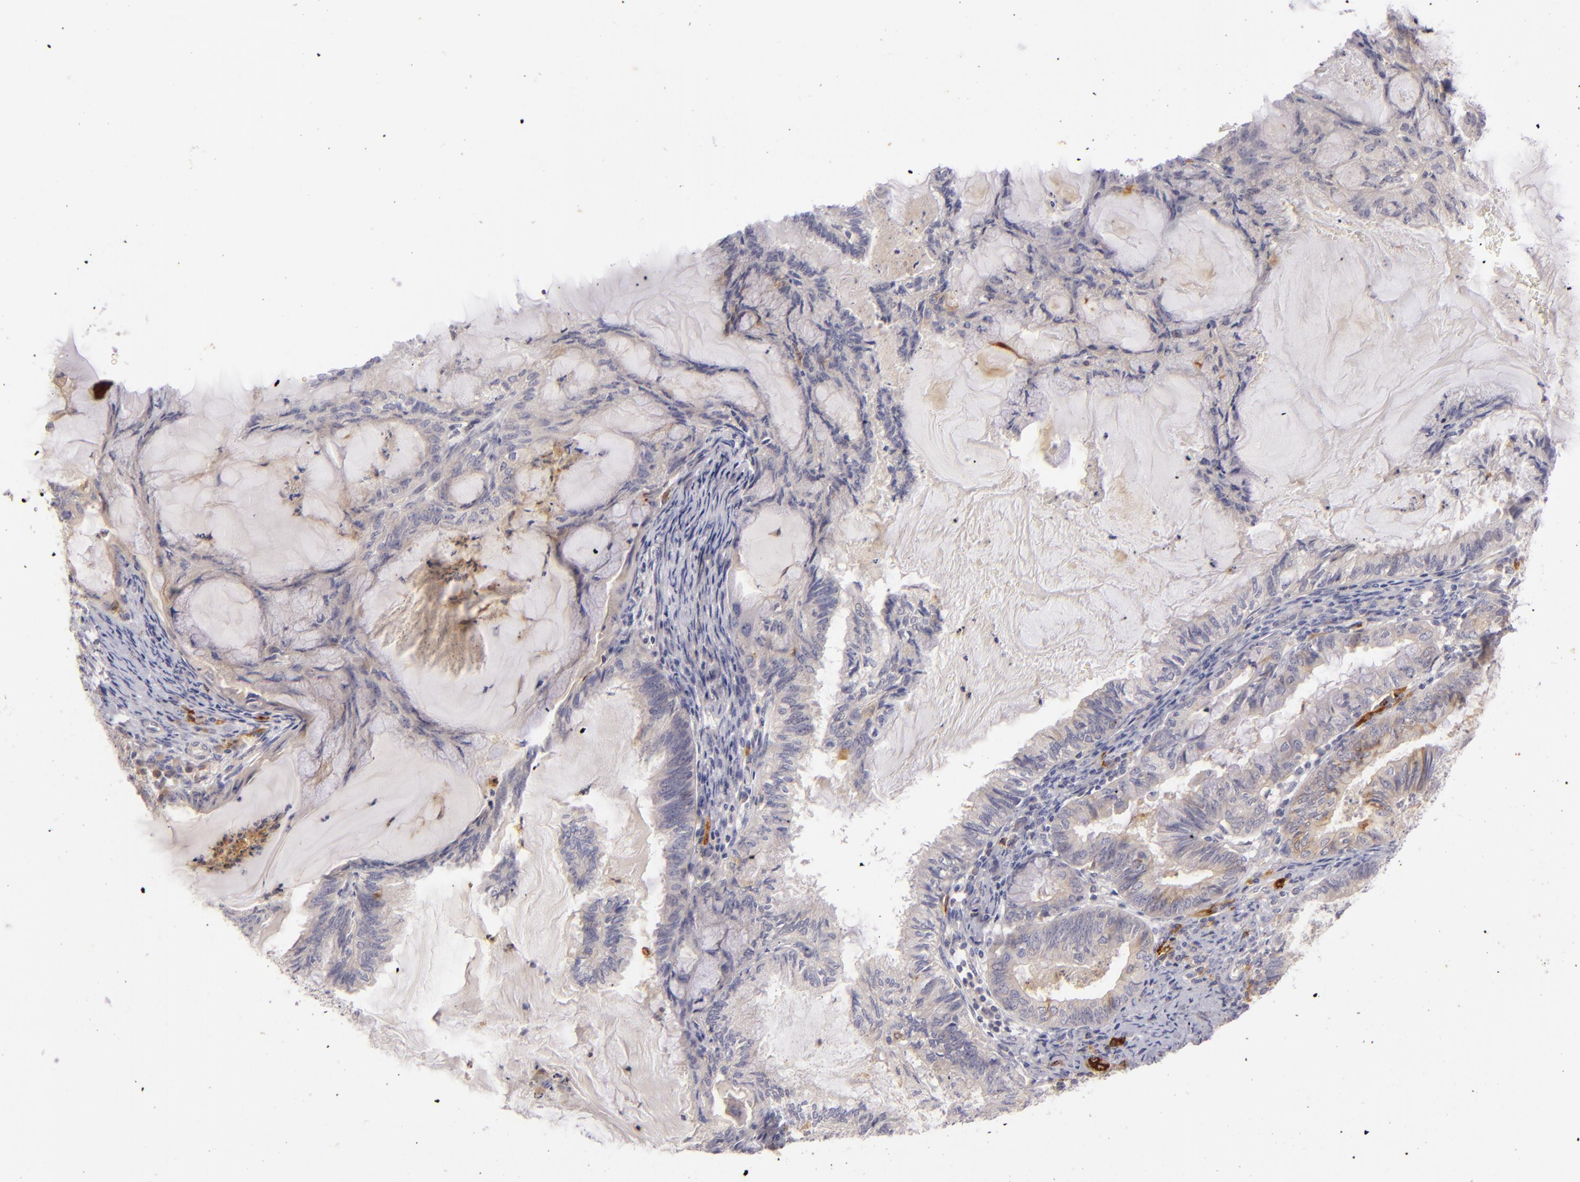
{"staining": {"intensity": "moderate", "quantity": "<25%", "location": "cytoplasmic/membranous"}, "tissue": "endometrial cancer", "cell_type": "Tumor cells", "image_type": "cancer", "snomed": [{"axis": "morphology", "description": "Adenocarcinoma, NOS"}, {"axis": "topography", "description": "Endometrium"}], "caption": "Endometrial adenocarcinoma stained for a protein (brown) demonstrates moderate cytoplasmic/membranous positive staining in approximately <25% of tumor cells.", "gene": "CD83", "patient": {"sex": "female", "age": 86}}